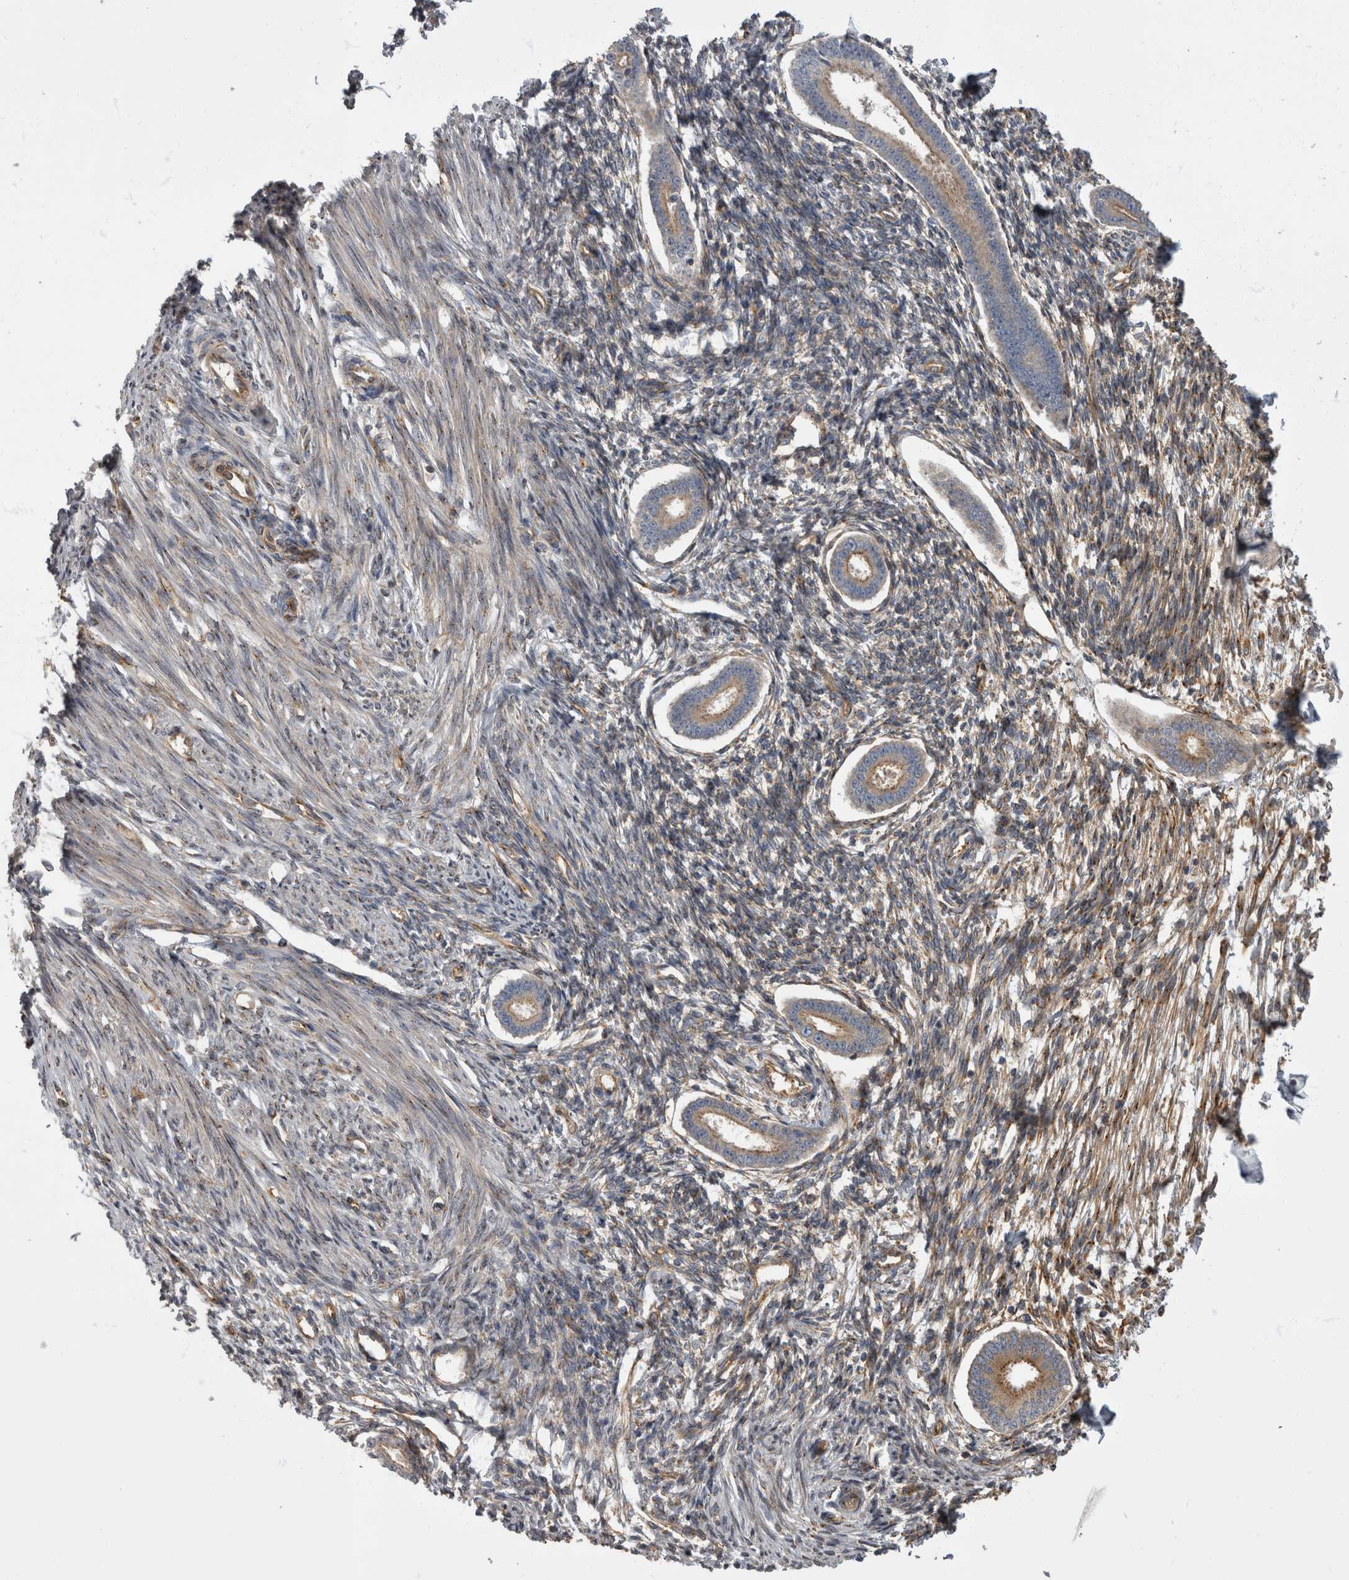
{"staining": {"intensity": "moderate", "quantity": "<25%", "location": "cytoplasmic/membranous"}, "tissue": "endometrium", "cell_type": "Cells in endometrial stroma", "image_type": "normal", "snomed": [{"axis": "morphology", "description": "Normal tissue, NOS"}, {"axis": "topography", "description": "Endometrium"}], "caption": "The immunohistochemical stain labels moderate cytoplasmic/membranous expression in cells in endometrial stroma of normal endometrium. (Brightfield microscopy of DAB IHC at high magnification).", "gene": "HOOK3", "patient": {"sex": "female", "age": 56}}